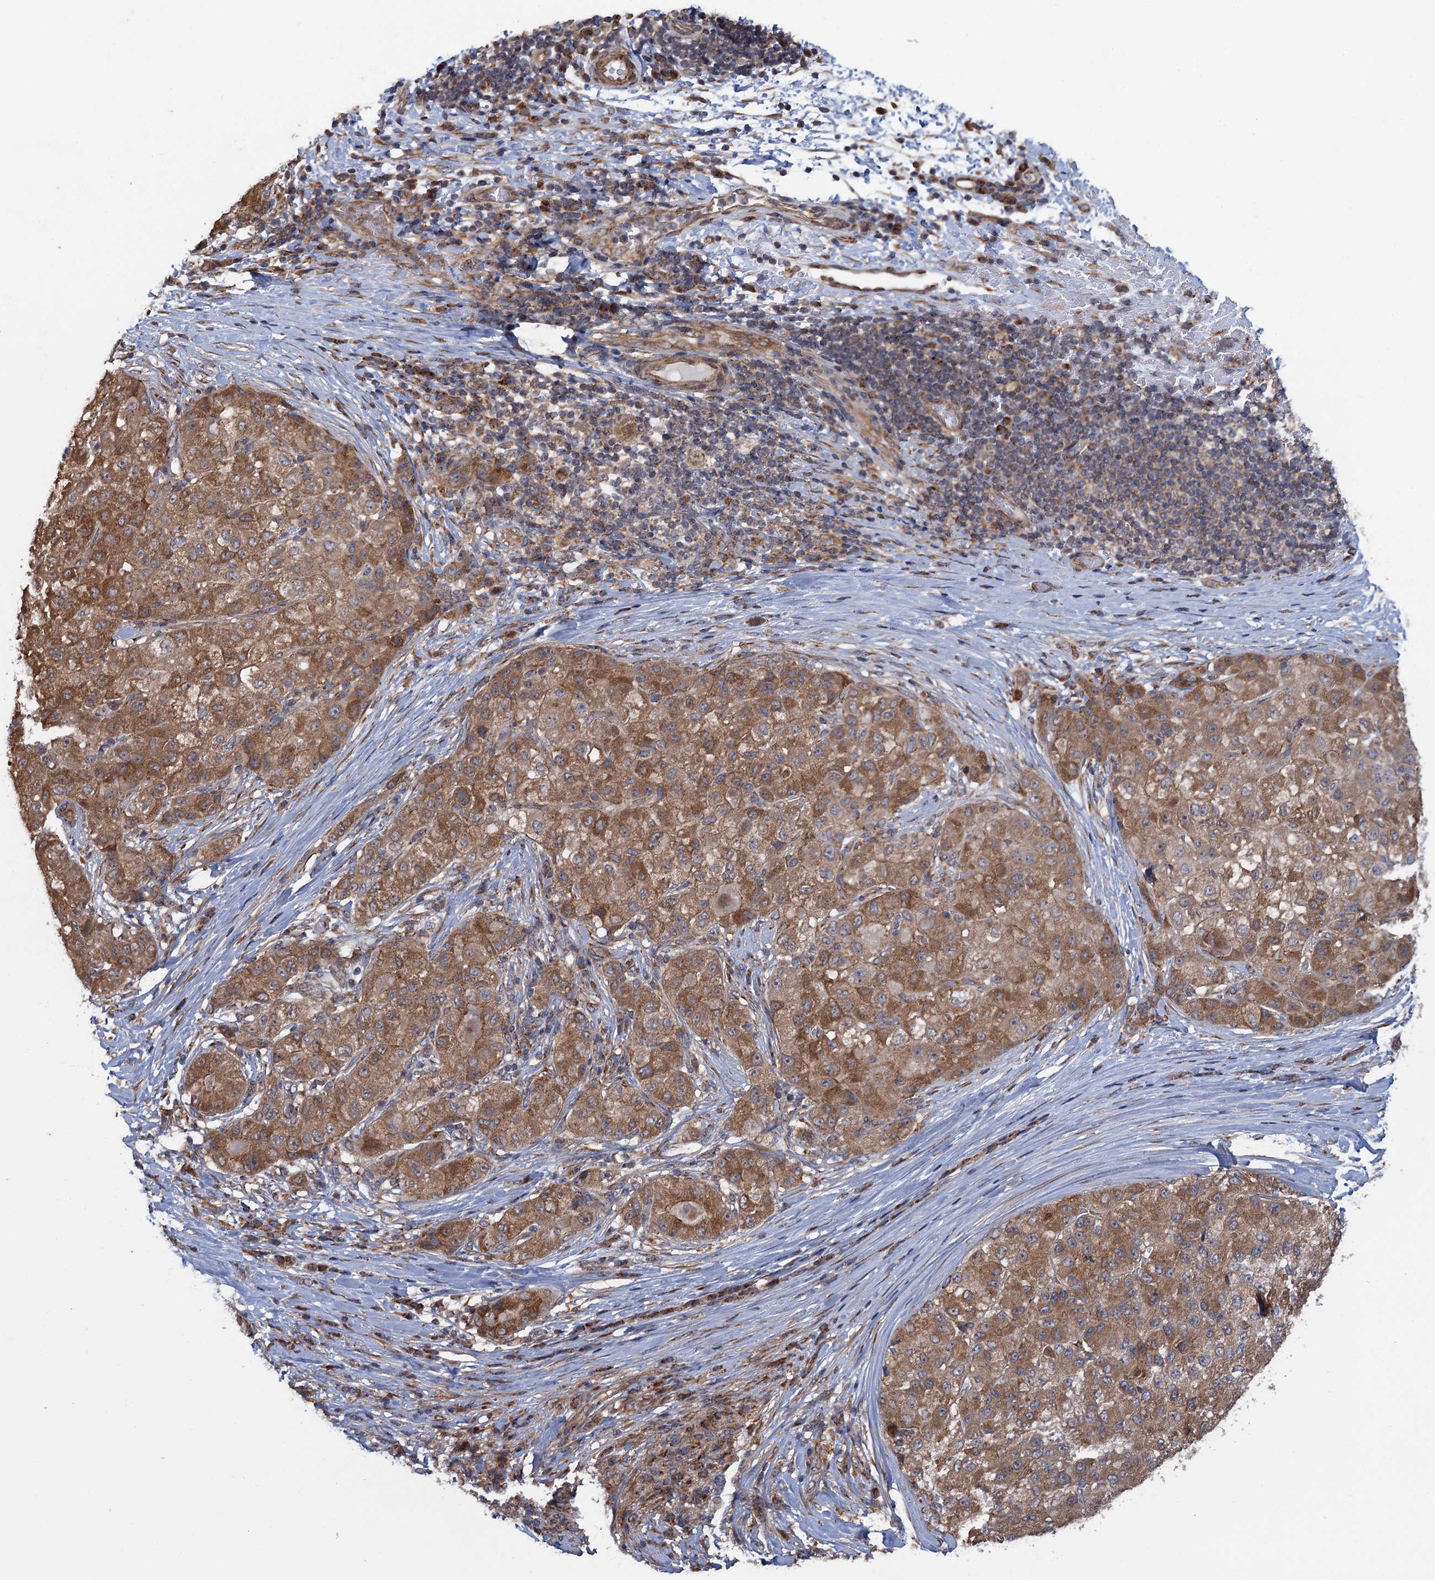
{"staining": {"intensity": "moderate", "quantity": ">75%", "location": "cytoplasmic/membranous"}, "tissue": "liver cancer", "cell_type": "Tumor cells", "image_type": "cancer", "snomed": [{"axis": "morphology", "description": "Carcinoma, Hepatocellular, NOS"}, {"axis": "topography", "description": "Liver"}], "caption": "Immunohistochemical staining of liver cancer (hepatocellular carcinoma) reveals medium levels of moderate cytoplasmic/membranous positivity in approximately >75% of tumor cells. (IHC, brightfield microscopy, high magnification).", "gene": "HAUS1", "patient": {"sex": "male", "age": 80}}